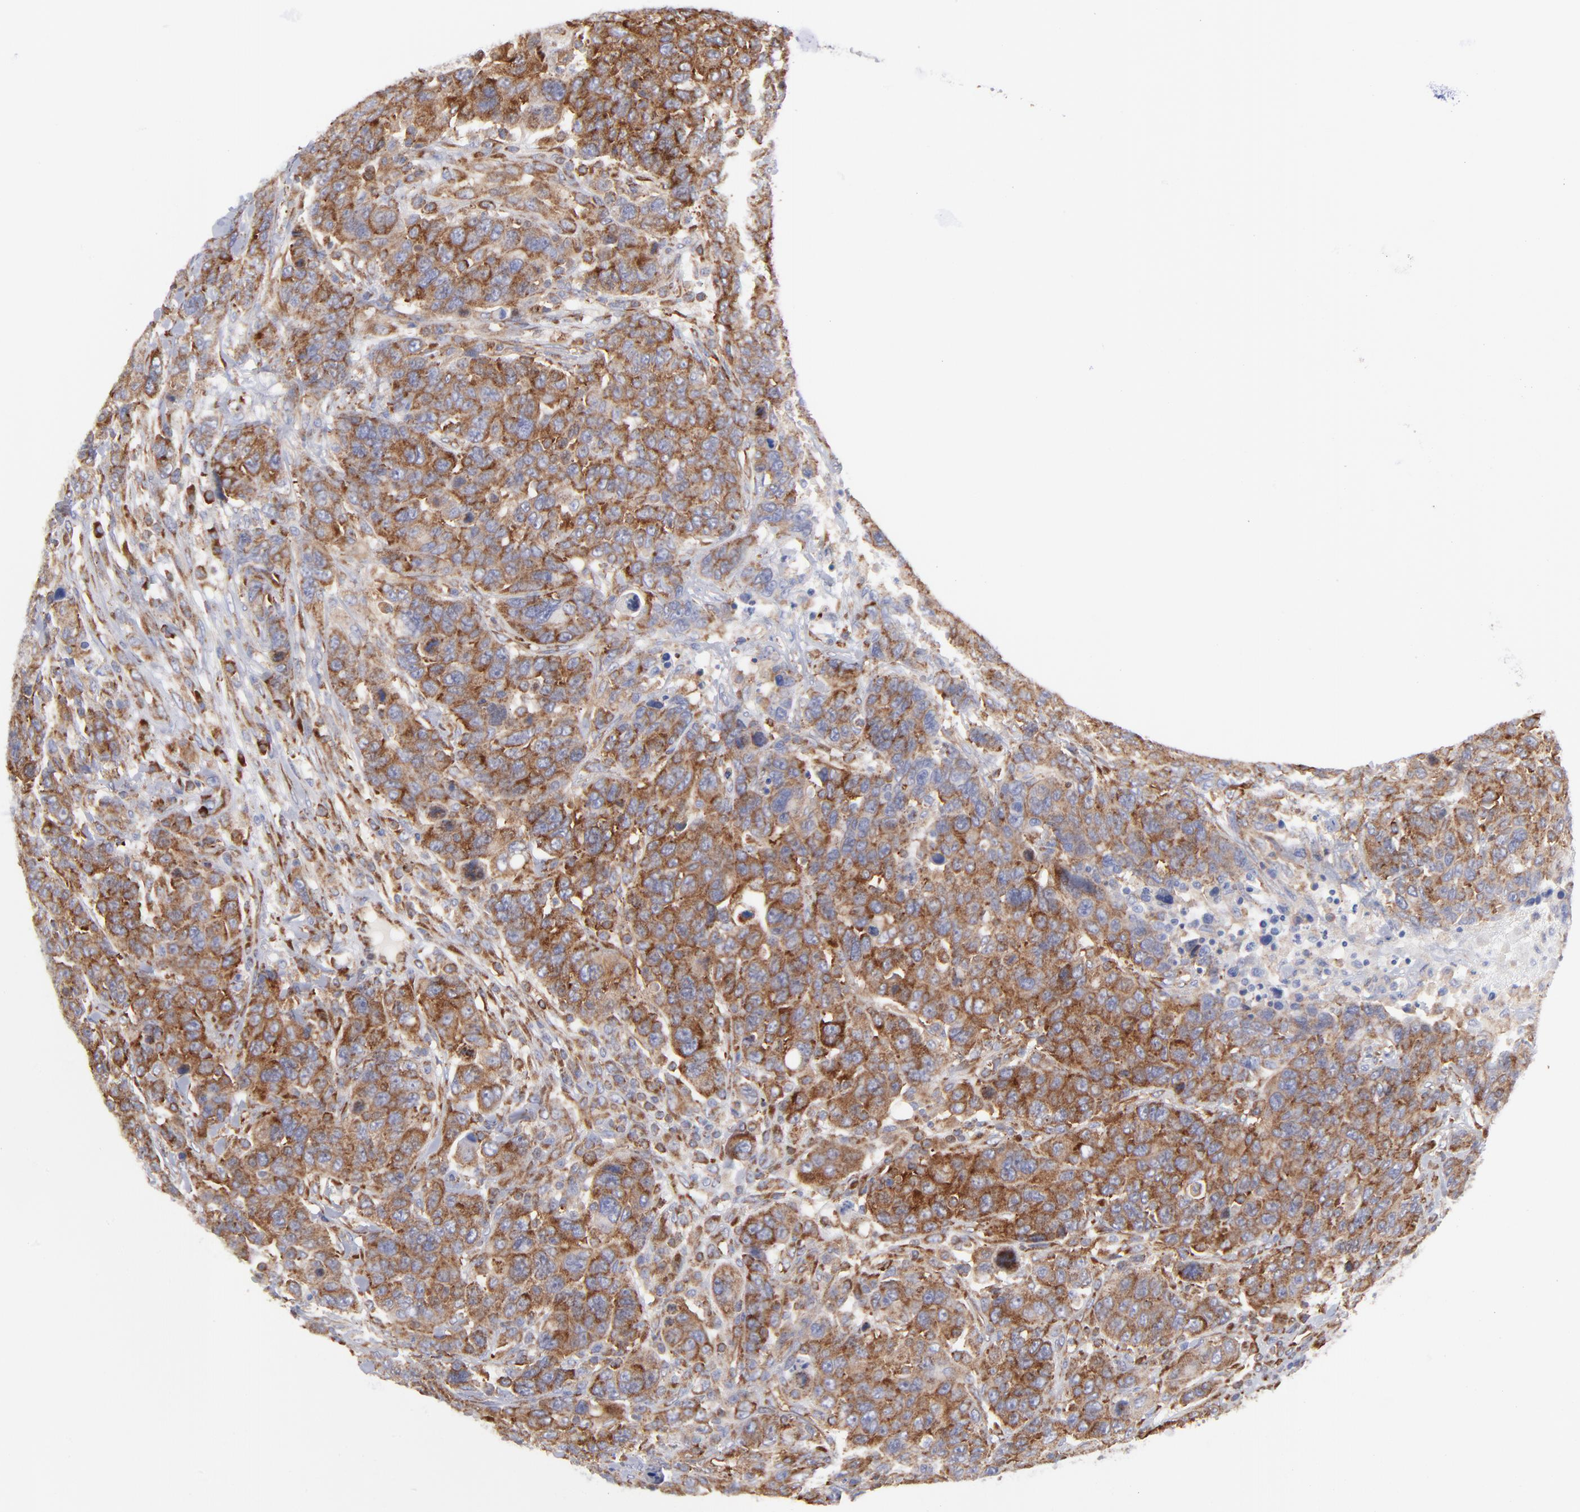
{"staining": {"intensity": "moderate", "quantity": ">75%", "location": "cytoplasmic/membranous"}, "tissue": "breast cancer", "cell_type": "Tumor cells", "image_type": "cancer", "snomed": [{"axis": "morphology", "description": "Duct carcinoma"}, {"axis": "topography", "description": "Breast"}], "caption": "Immunohistochemistry (IHC) micrograph of human breast intraductal carcinoma stained for a protein (brown), which displays medium levels of moderate cytoplasmic/membranous positivity in about >75% of tumor cells.", "gene": "EIF2AK2", "patient": {"sex": "female", "age": 37}}